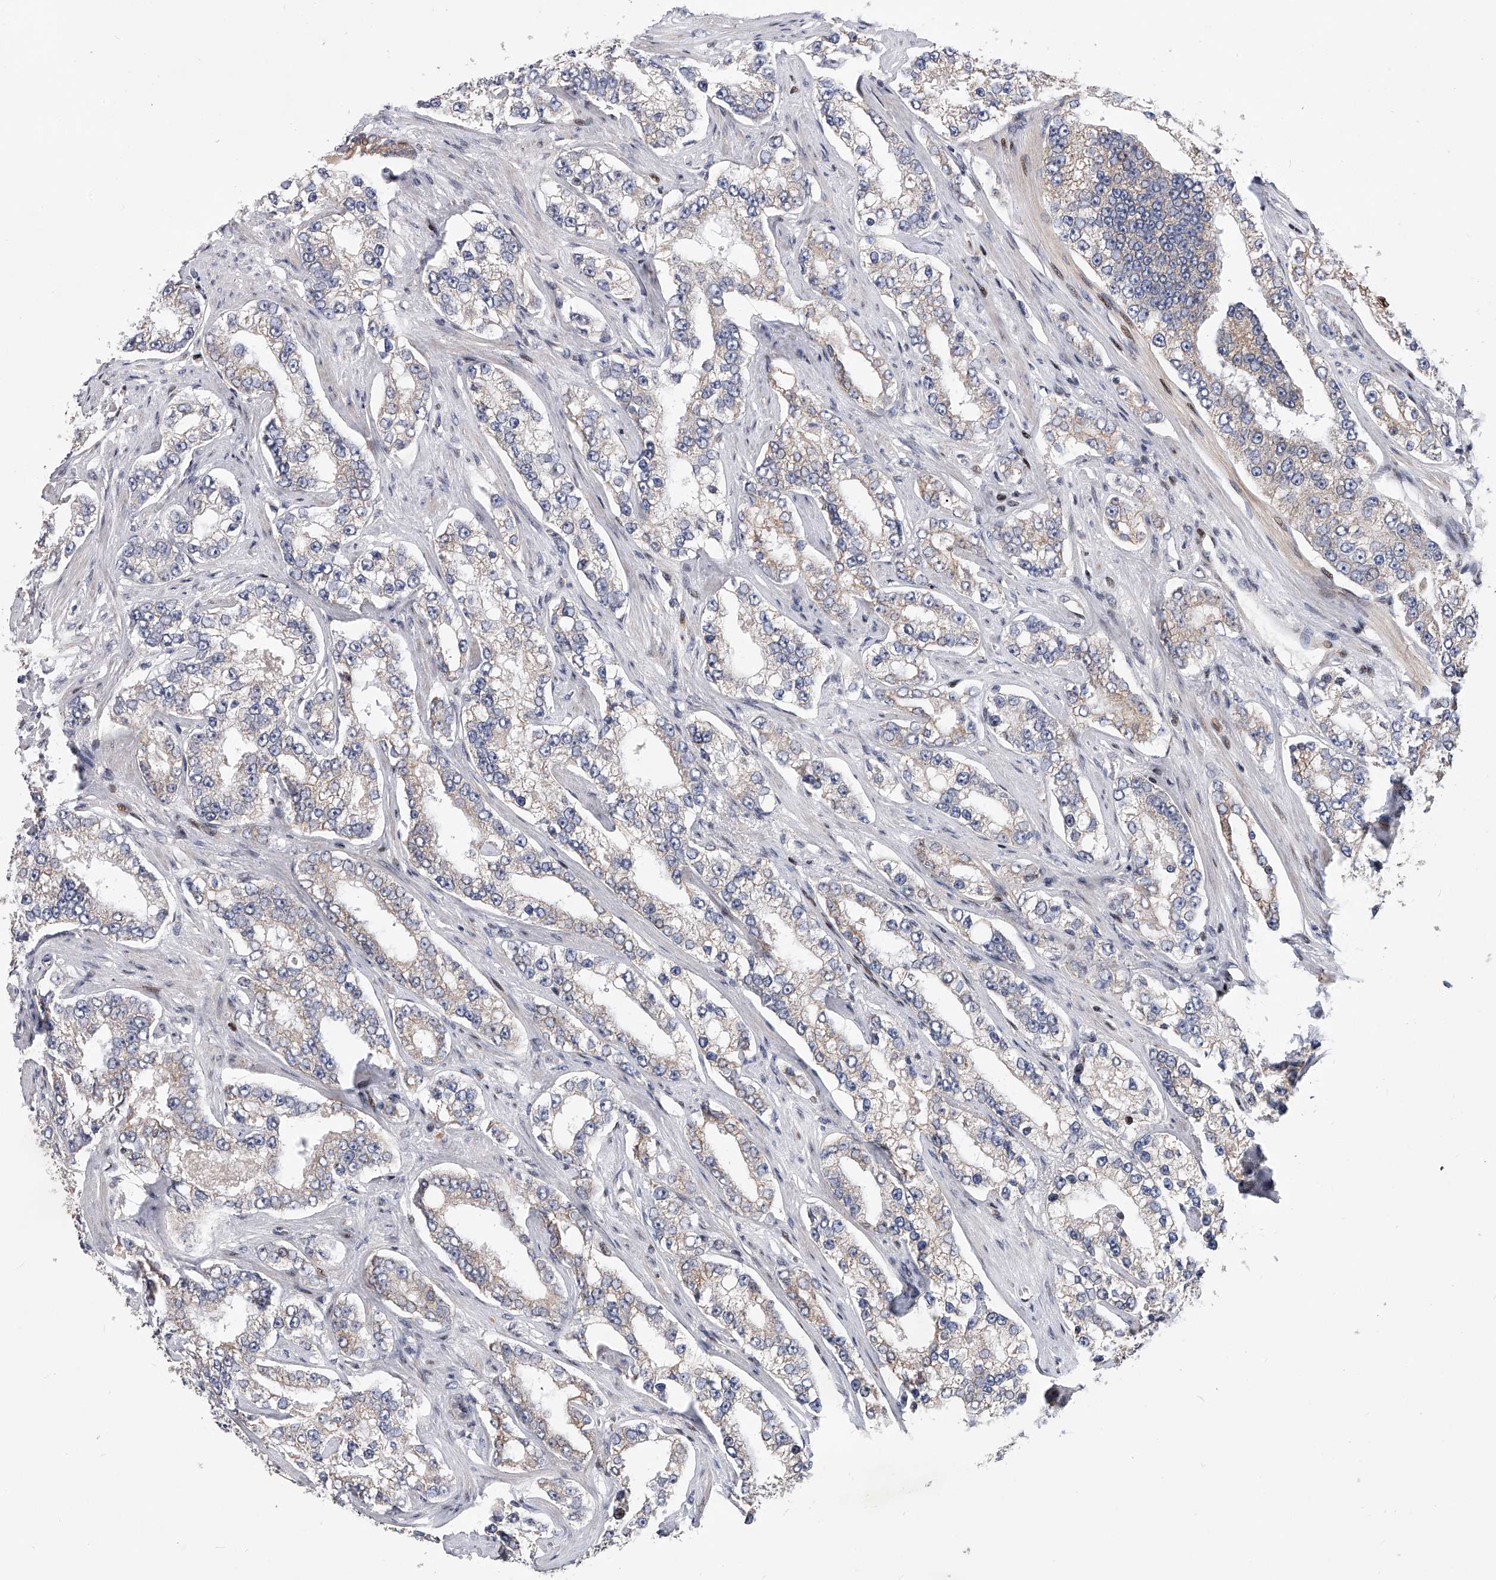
{"staining": {"intensity": "negative", "quantity": "none", "location": "none"}, "tissue": "prostate cancer", "cell_type": "Tumor cells", "image_type": "cancer", "snomed": [{"axis": "morphology", "description": "Normal tissue, NOS"}, {"axis": "morphology", "description": "Adenocarcinoma, High grade"}, {"axis": "topography", "description": "Prostate"}], "caption": "Tumor cells are negative for brown protein staining in prostate cancer (high-grade adenocarcinoma).", "gene": "CDH12", "patient": {"sex": "male", "age": 83}}